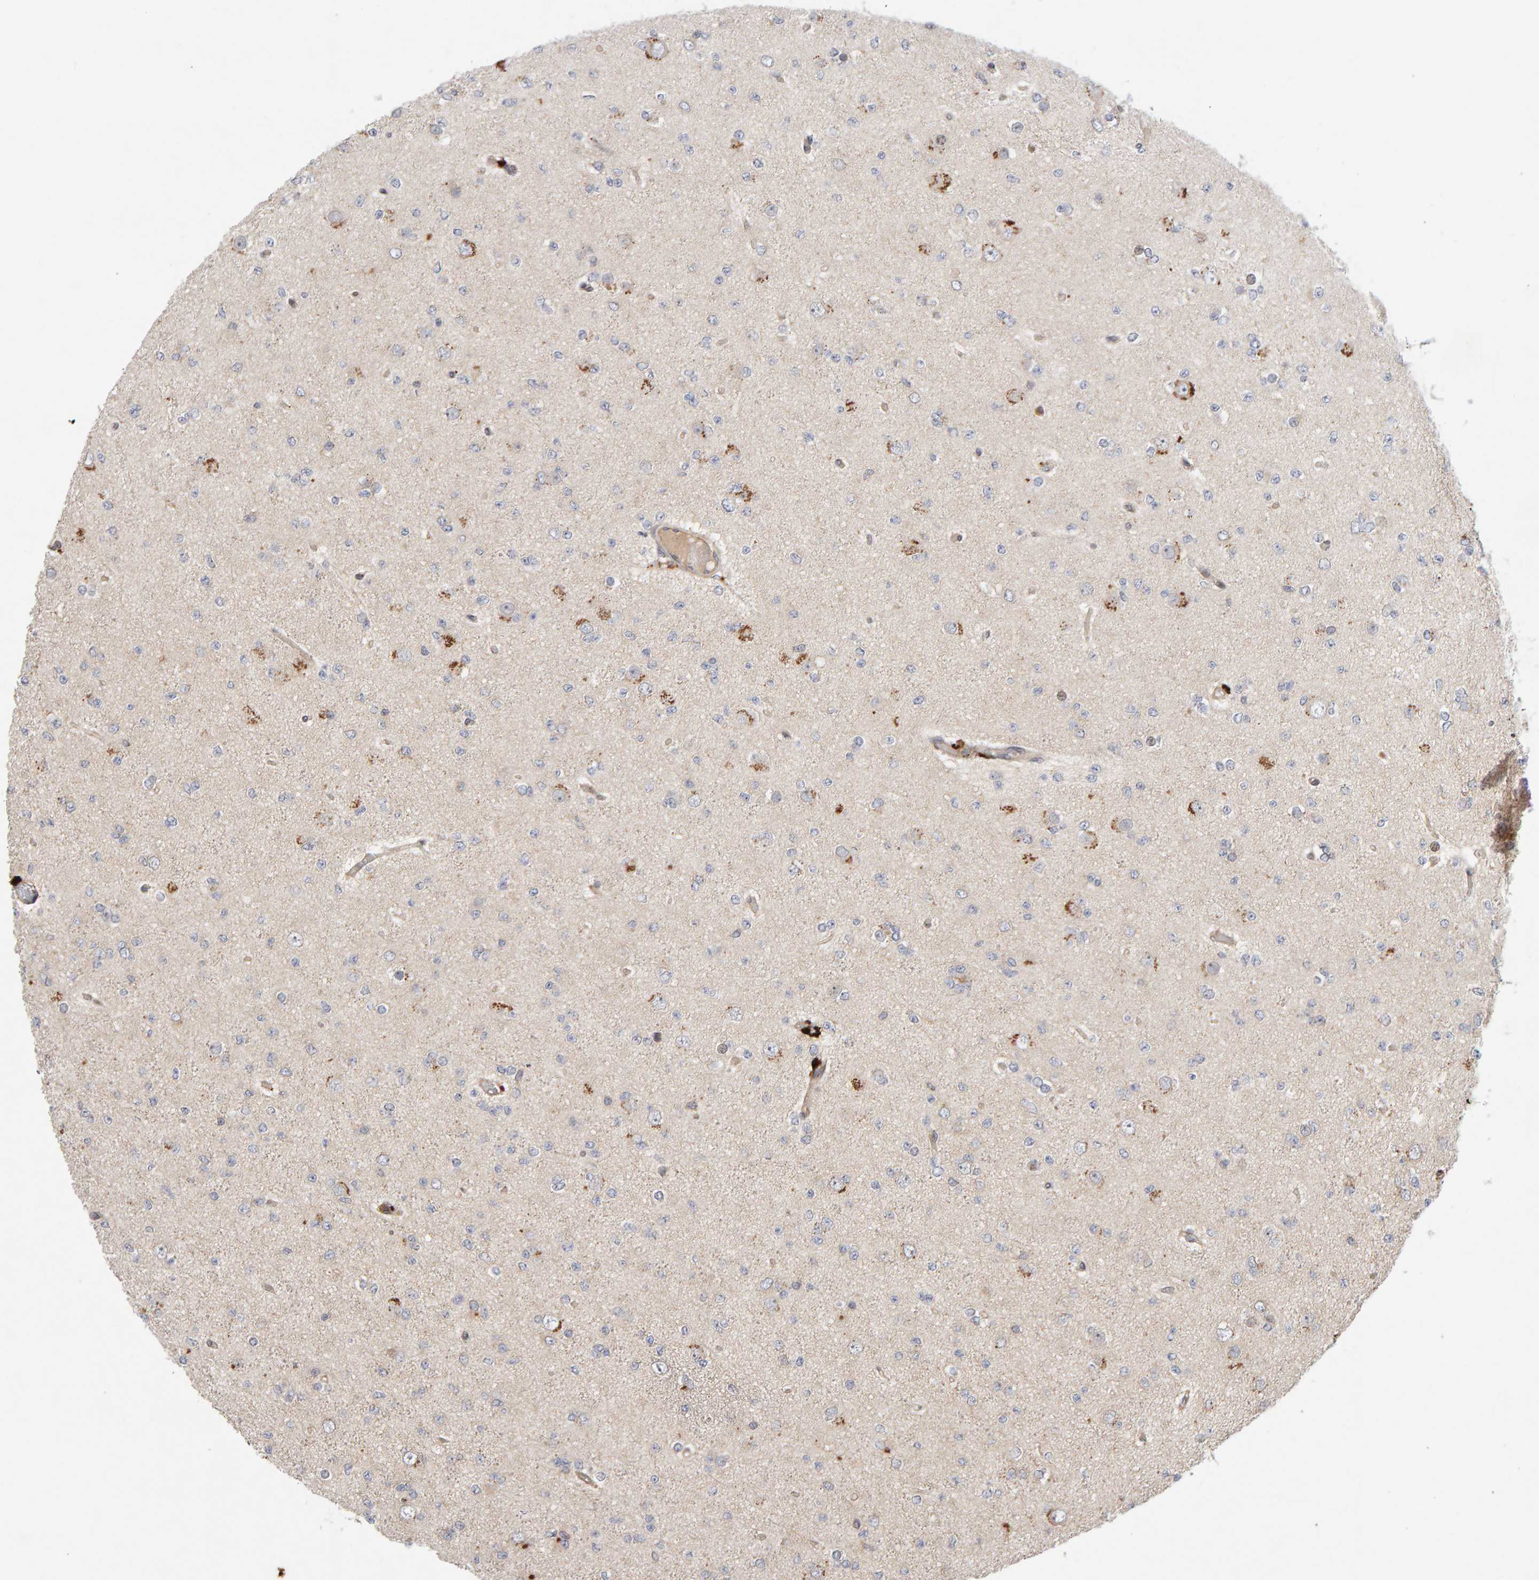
{"staining": {"intensity": "negative", "quantity": "none", "location": "none"}, "tissue": "glioma", "cell_type": "Tumor cells", "image_type": "cancer", "snomed": [{"axis": "morphology", "description": "Glioma, malignant, Low grade"}, {"axis": "topography", "description": "Brain"}], "caption": "Protein analysis of glioma displays no significant staining in tumor cells.", "gene": "LZTS1", "patient": {"sex": "female", "age": 22}}